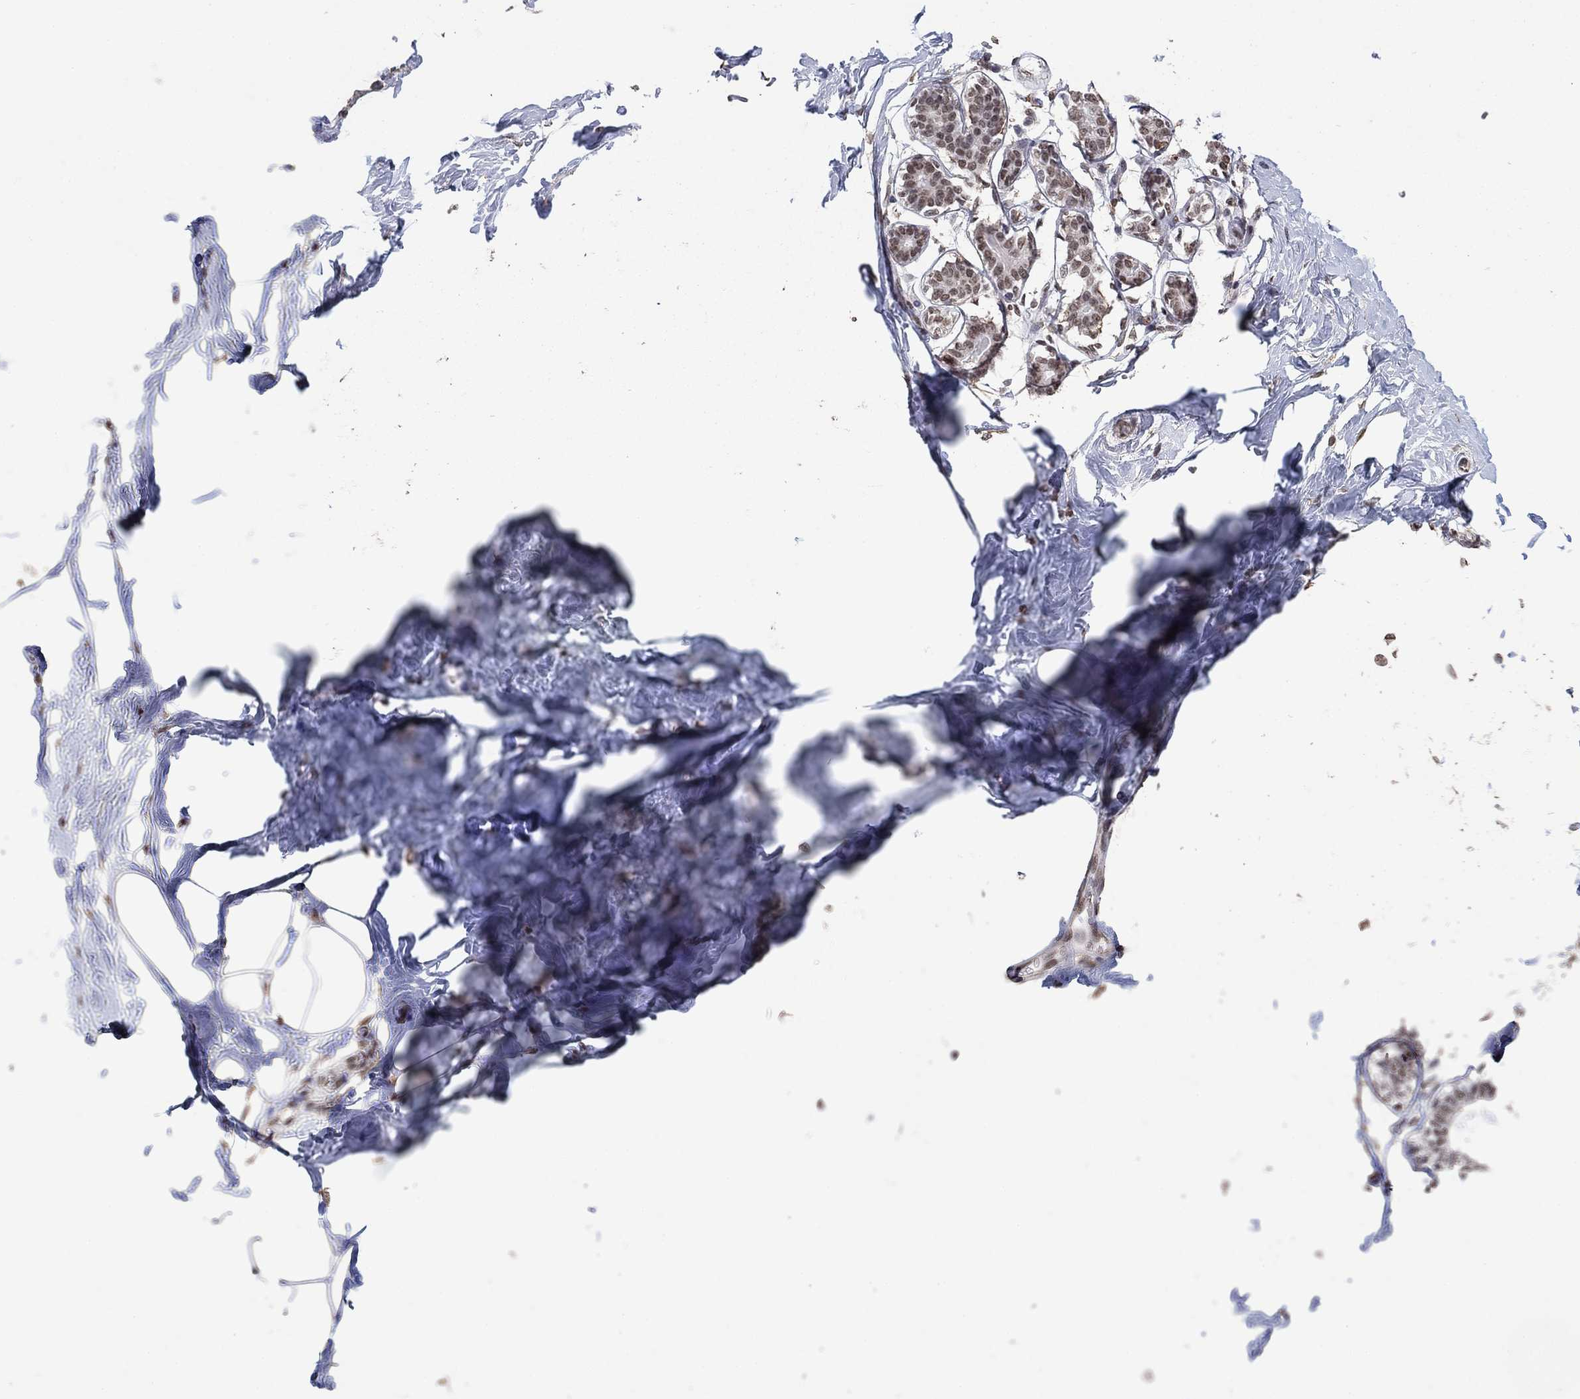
{"staining": {"intensity": "moderate", "quantity": ">75%", "location": "nuclear"}, "tissue": "breast", "cell_type": "Glandular cells", "image_type": "normal", "snomed": [{"axis": "morphology", "description": "Normal tissue, NOS"}, {"axis": "morphology", "description": "Lobular carcinoma, in situ"}, {"axis": "topography", "description": "Breast"}], "caption": "Immunohistochemical staining of normal human breast reveals >75% levels of moderate nuclear protein staining in approximately >75% of glandular cells. The staining was performed using DAB, with brown indicating positive protein expression. Nuclei are stained blue with hematoxylin.", "gene": "GRIA3", "patient": {"sex": "female", "age": 35}}